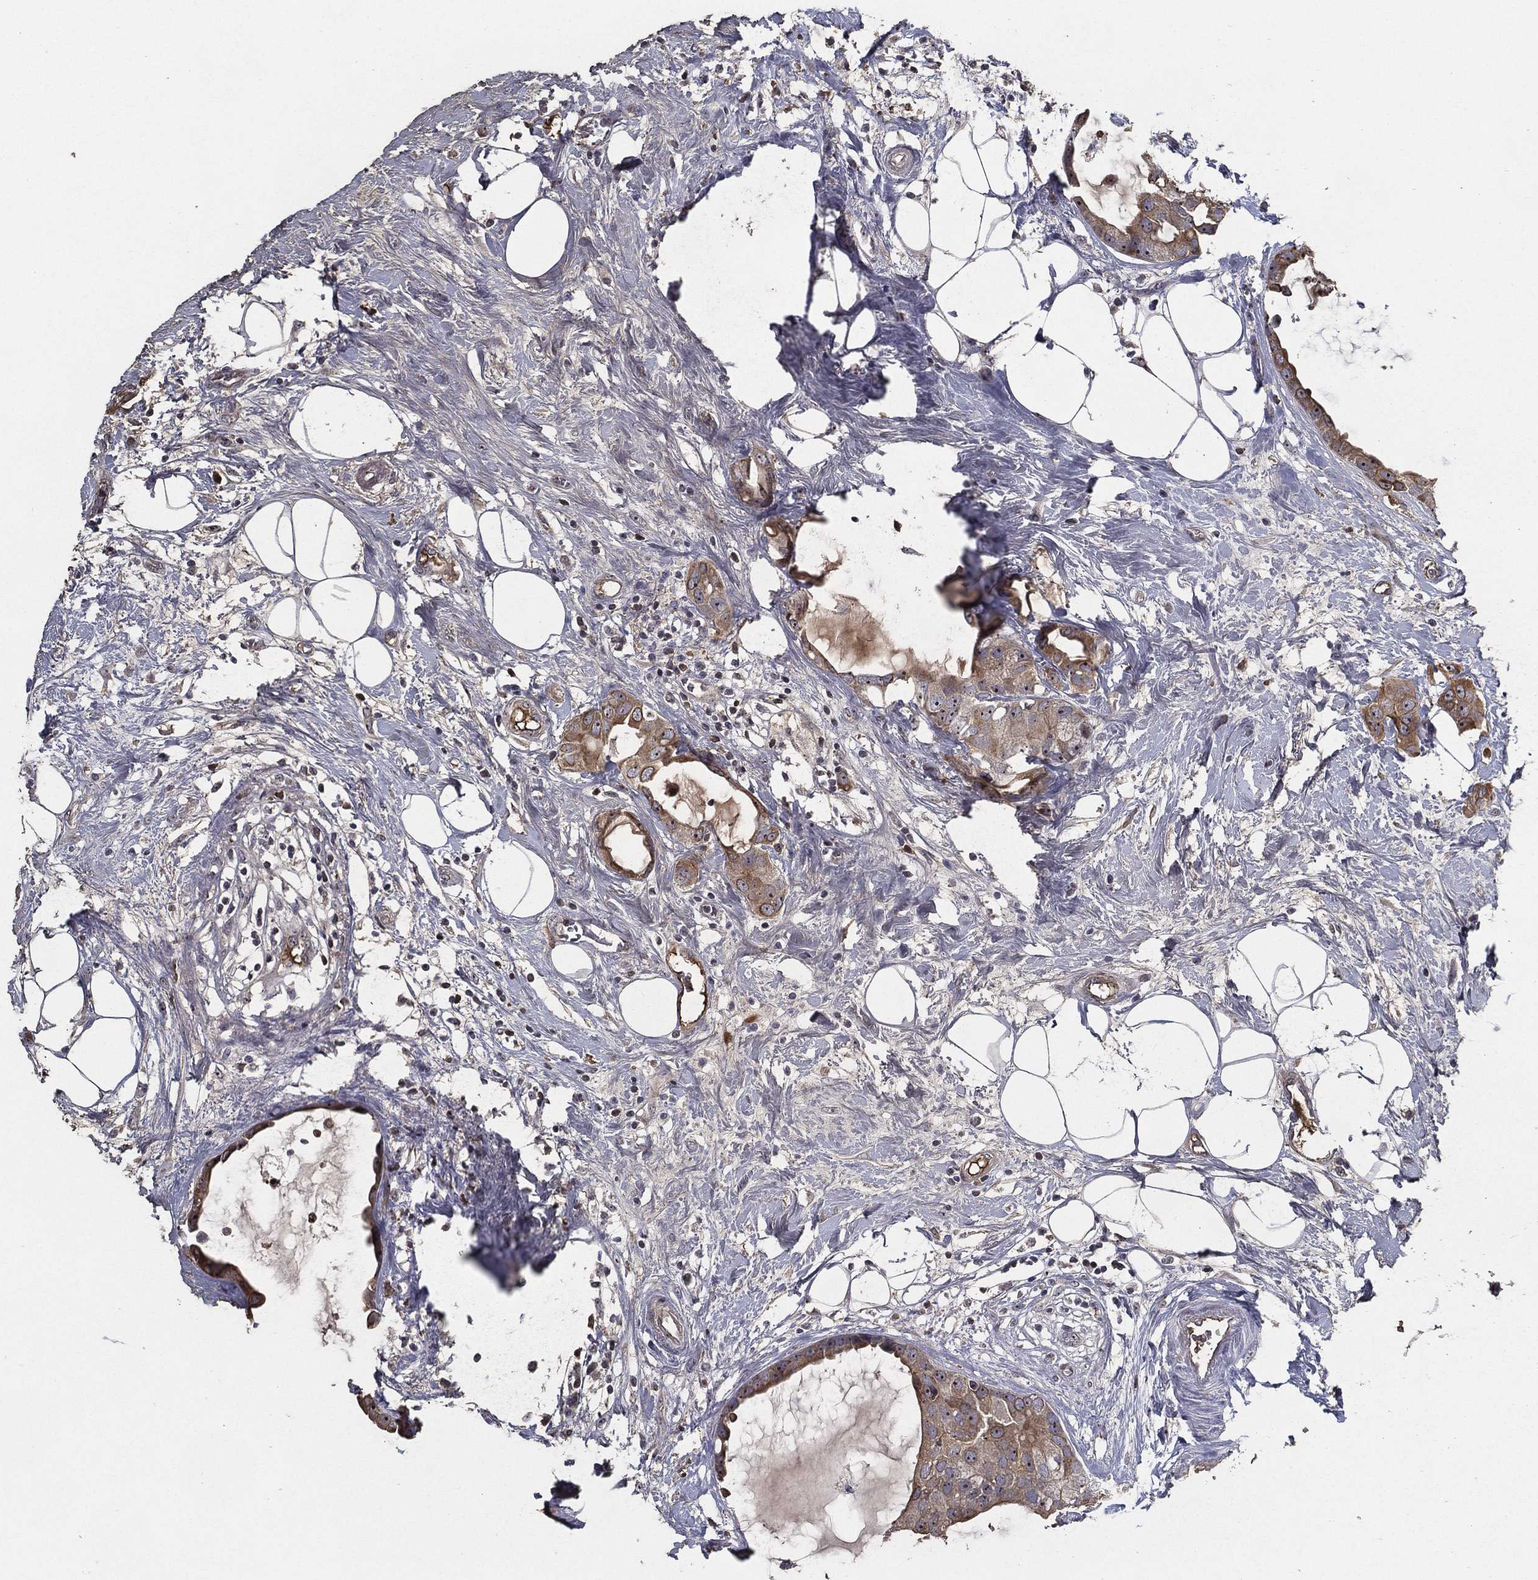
{"staining": {"intensity": "moderate", "quantity": "<25%", "location": "cytoplasmic/membranous"}, "tissue": "breast cancer", "cell_type": "Tumor cells", "image_type": "cancer", "snomed": [{"axis": "morphology", "description": "Duct carcinoma"}, {"axis": "topography", "description": "Breast"}], "caption": "Protein positivity by immunohistochemistry shows moderate cytoplasmic/membranous positivity in about <25% of tumor cells in invasive ductal carcinoma (breast).", "gene": "EFNA1", "patient": {"sex": "female", "age": 45}}